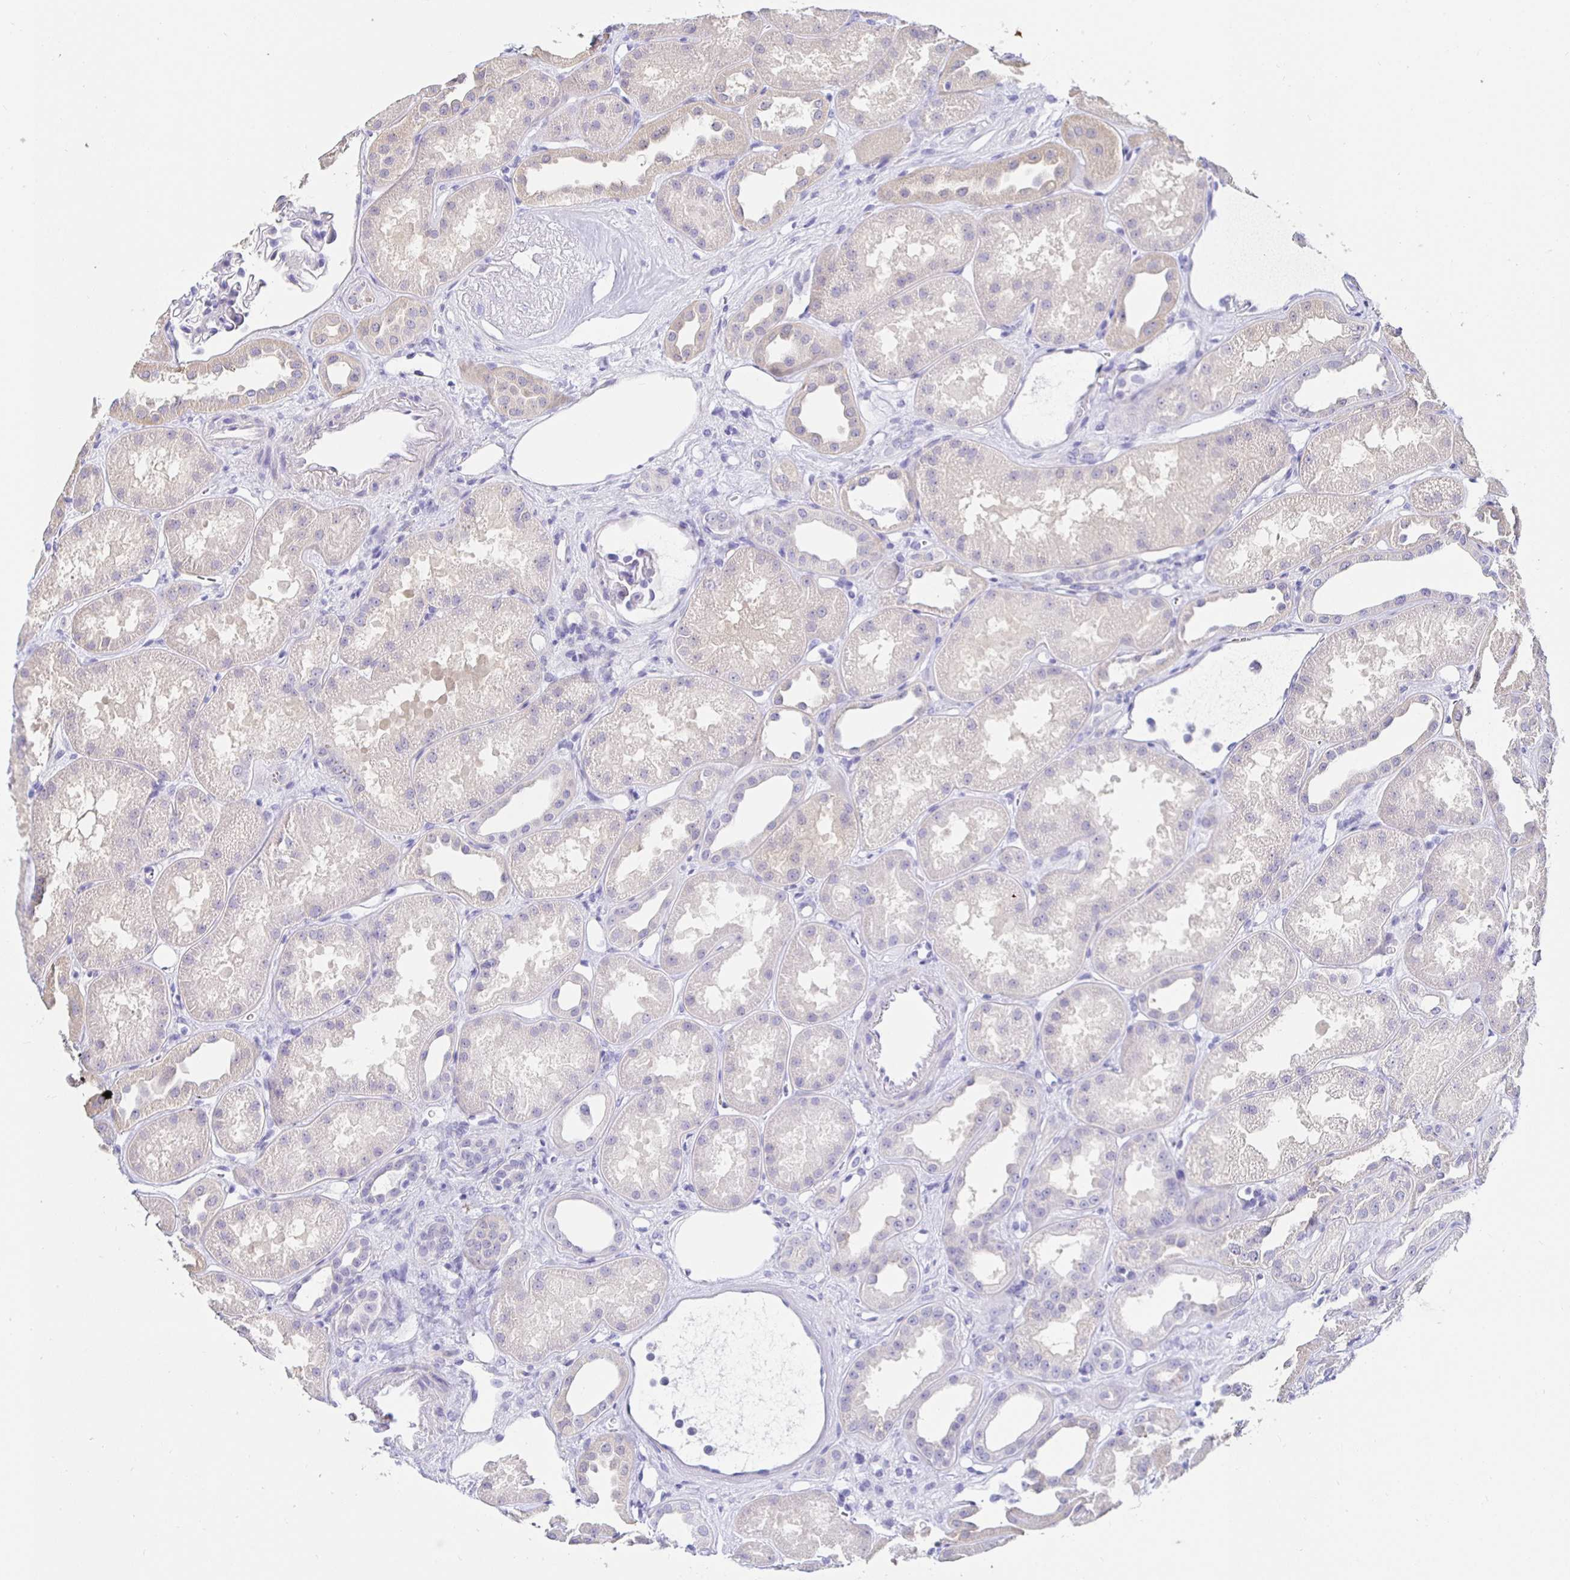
{"staining": {"intensity": "negative", "quantity": "none", "location": "none"}, "tissue": "kidney", "cell_type": "Cells in glomeruli", "image_type": "normal", "snomed": [{"axis": "morphology", "description": "Normal tissue, NOS"}, {"axis": "topography", "description": "Kidney"}], "caption": "Immunohistochemical staining of benign human kidney reveals no significant positivity in cells in glomeruli.", "gene": "HSPA4L", "patient": {"sex": "male", "age": 61}}